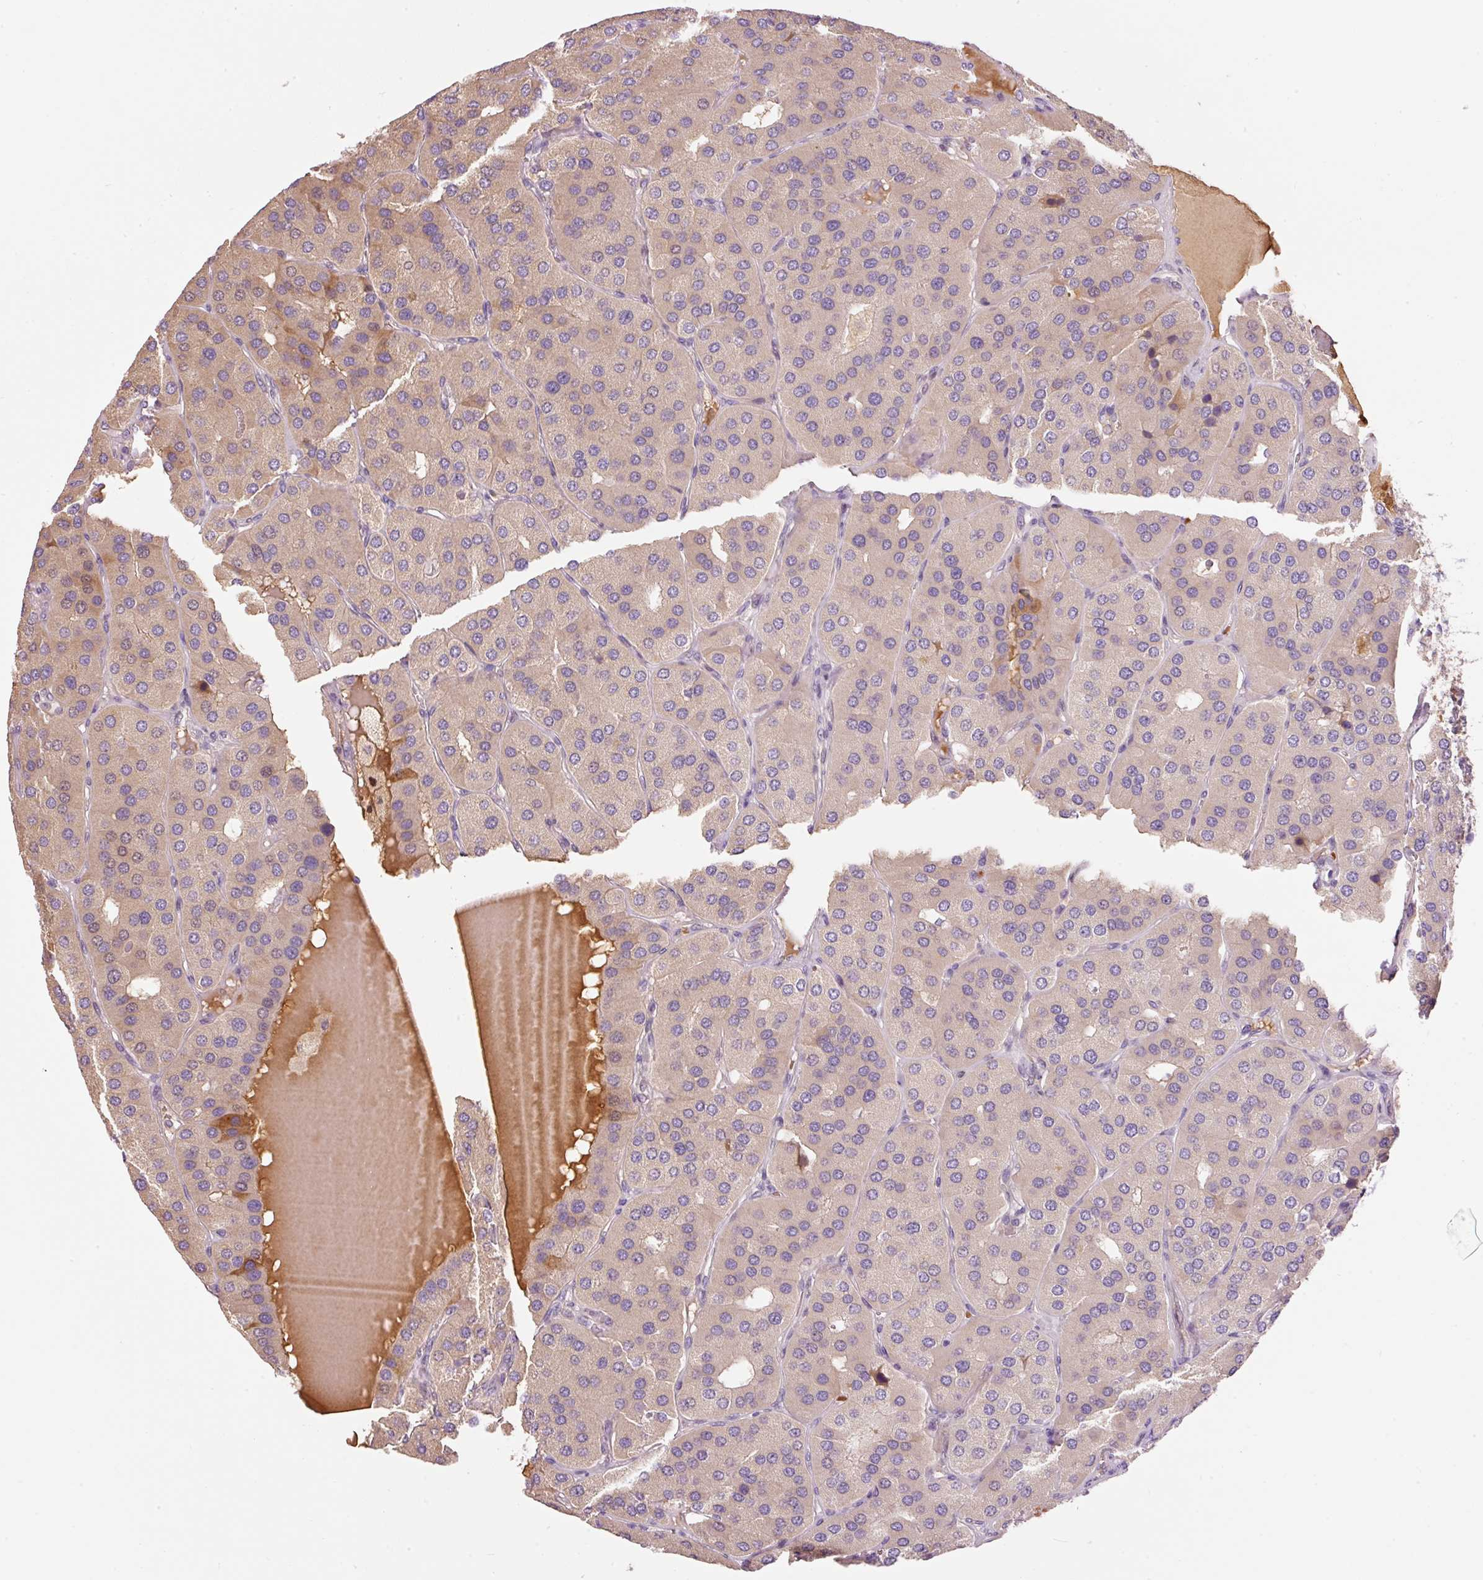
{"staining": {"intensity": "weak", "quantity": "<25%", "location": "cytoplasmic/membranous"}, "tissue": "parathyroid gland", "cell_type": "Glandular cells", "image_type": "normal", "snomed": [{"axis": "morphology", "description": "Normal tissue, NOS"}, {"axis": "morphology", "description": "Adenoma, NOS"}, {"axis": "topography", "description": "Parathyroid gland"}], "caption": "High magnification brightfield microscopy of normal parathyroid gland stained with DAB (brown) and counterstained with hematoxylin (blue): glandular cells show no significant expression. (DAB (3,3'-diaminobenzidine) IHC visualized using brightfield microscopy, high magnification).", "gene": "CMTM8", "patient": {"sex": "female", "age": 86}}